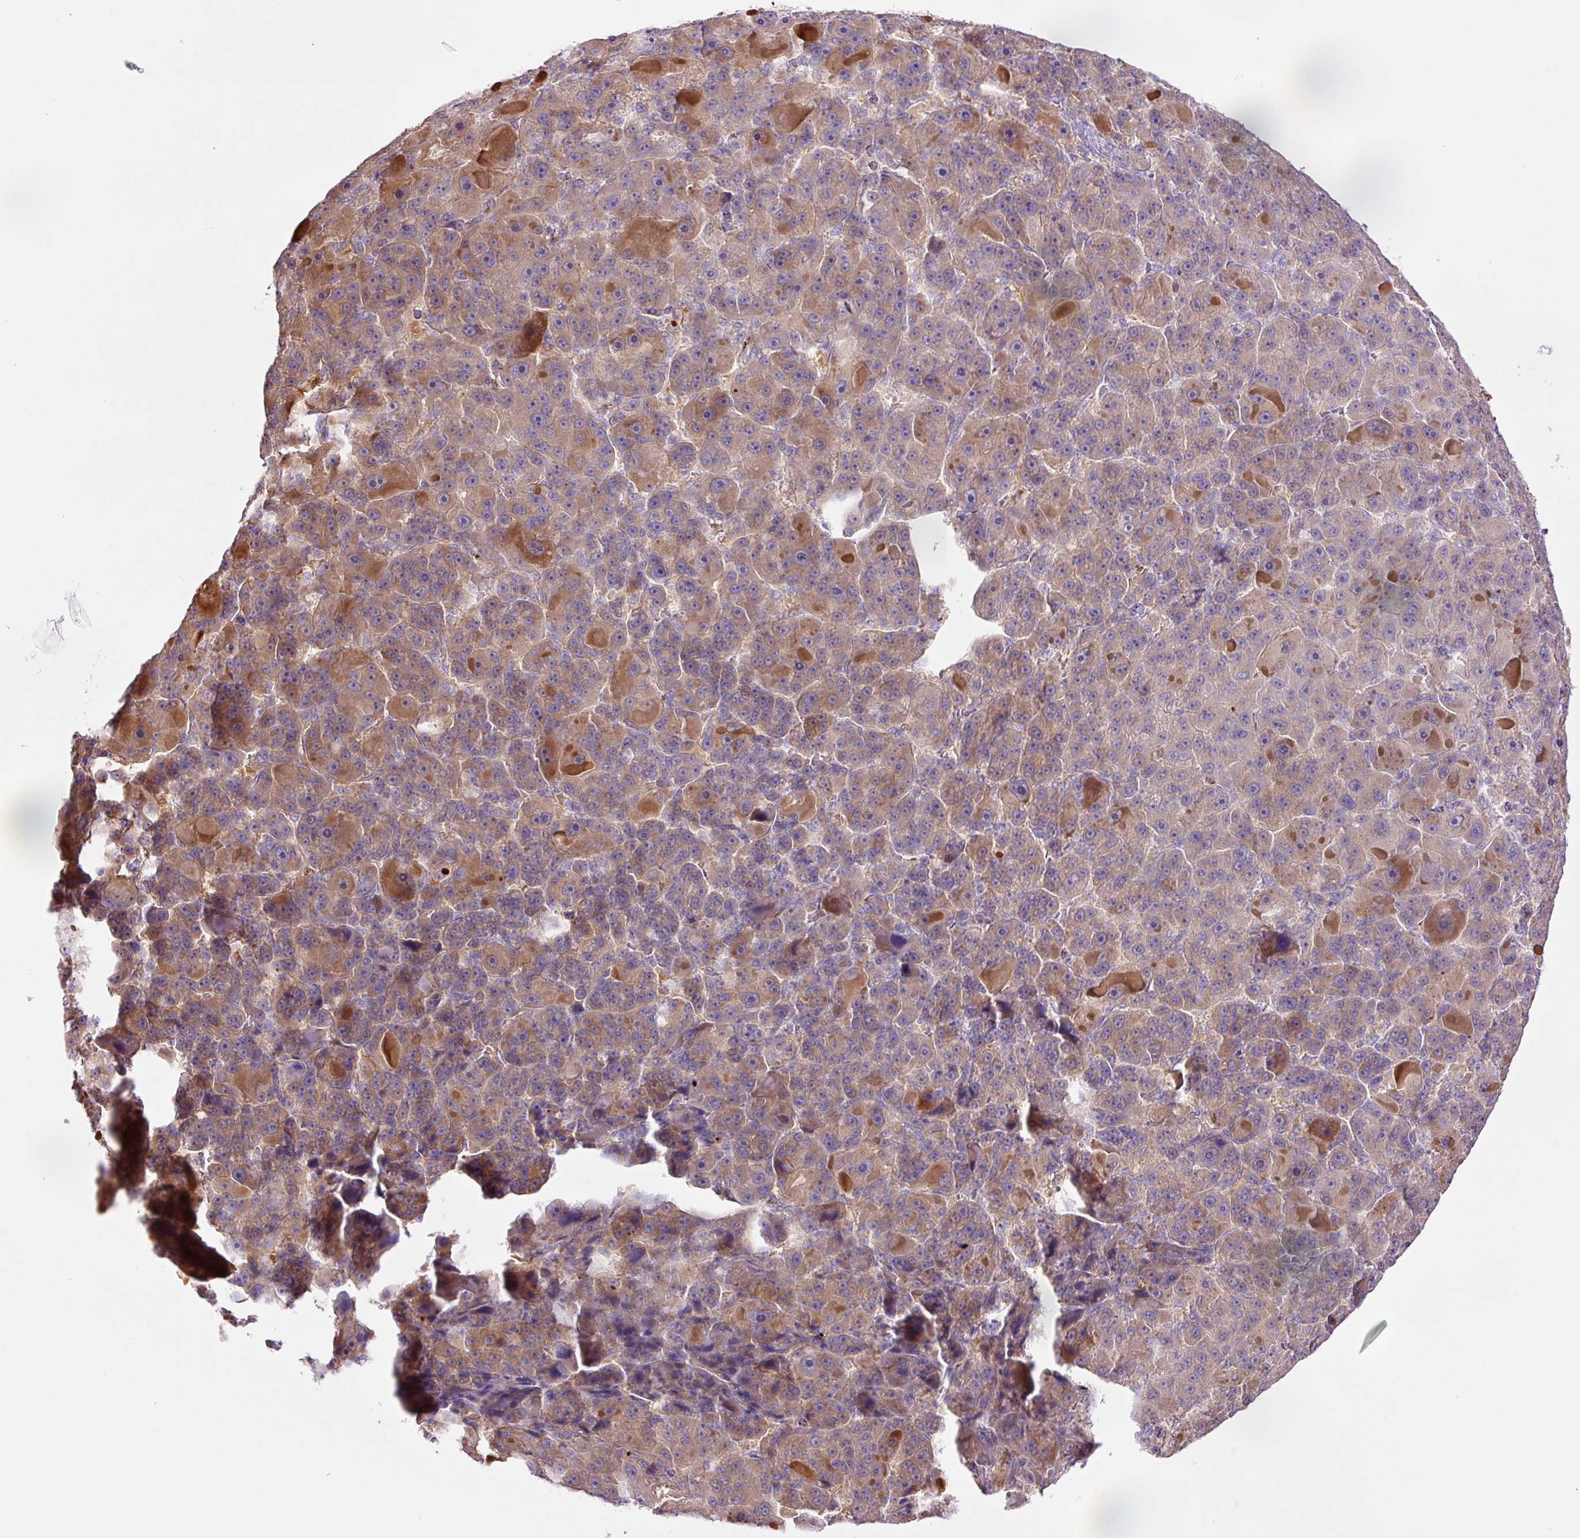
{"staining": {"intensity": "moderate", "quantity": "25%-75%", "location": "cytoplasmic/membranous"}, "tissue": "liver cancer", "cell_type": "Tumor cells", "image_type": "cancer", "snomed": [{"axis": "morphology", "description": "Carcinoma, Hepatocellular, NOS"}, {"axis": "topography", "description": "Liver"}], "caption": "The immunohistochemical stain highlights moderate cytoplasmic/membranous positivity in tumor cells of liver cancer (hepatocellular carcinoma) tissue.", "gene": "SH2D6", "patient": {"sex": "male", "age": 76}}